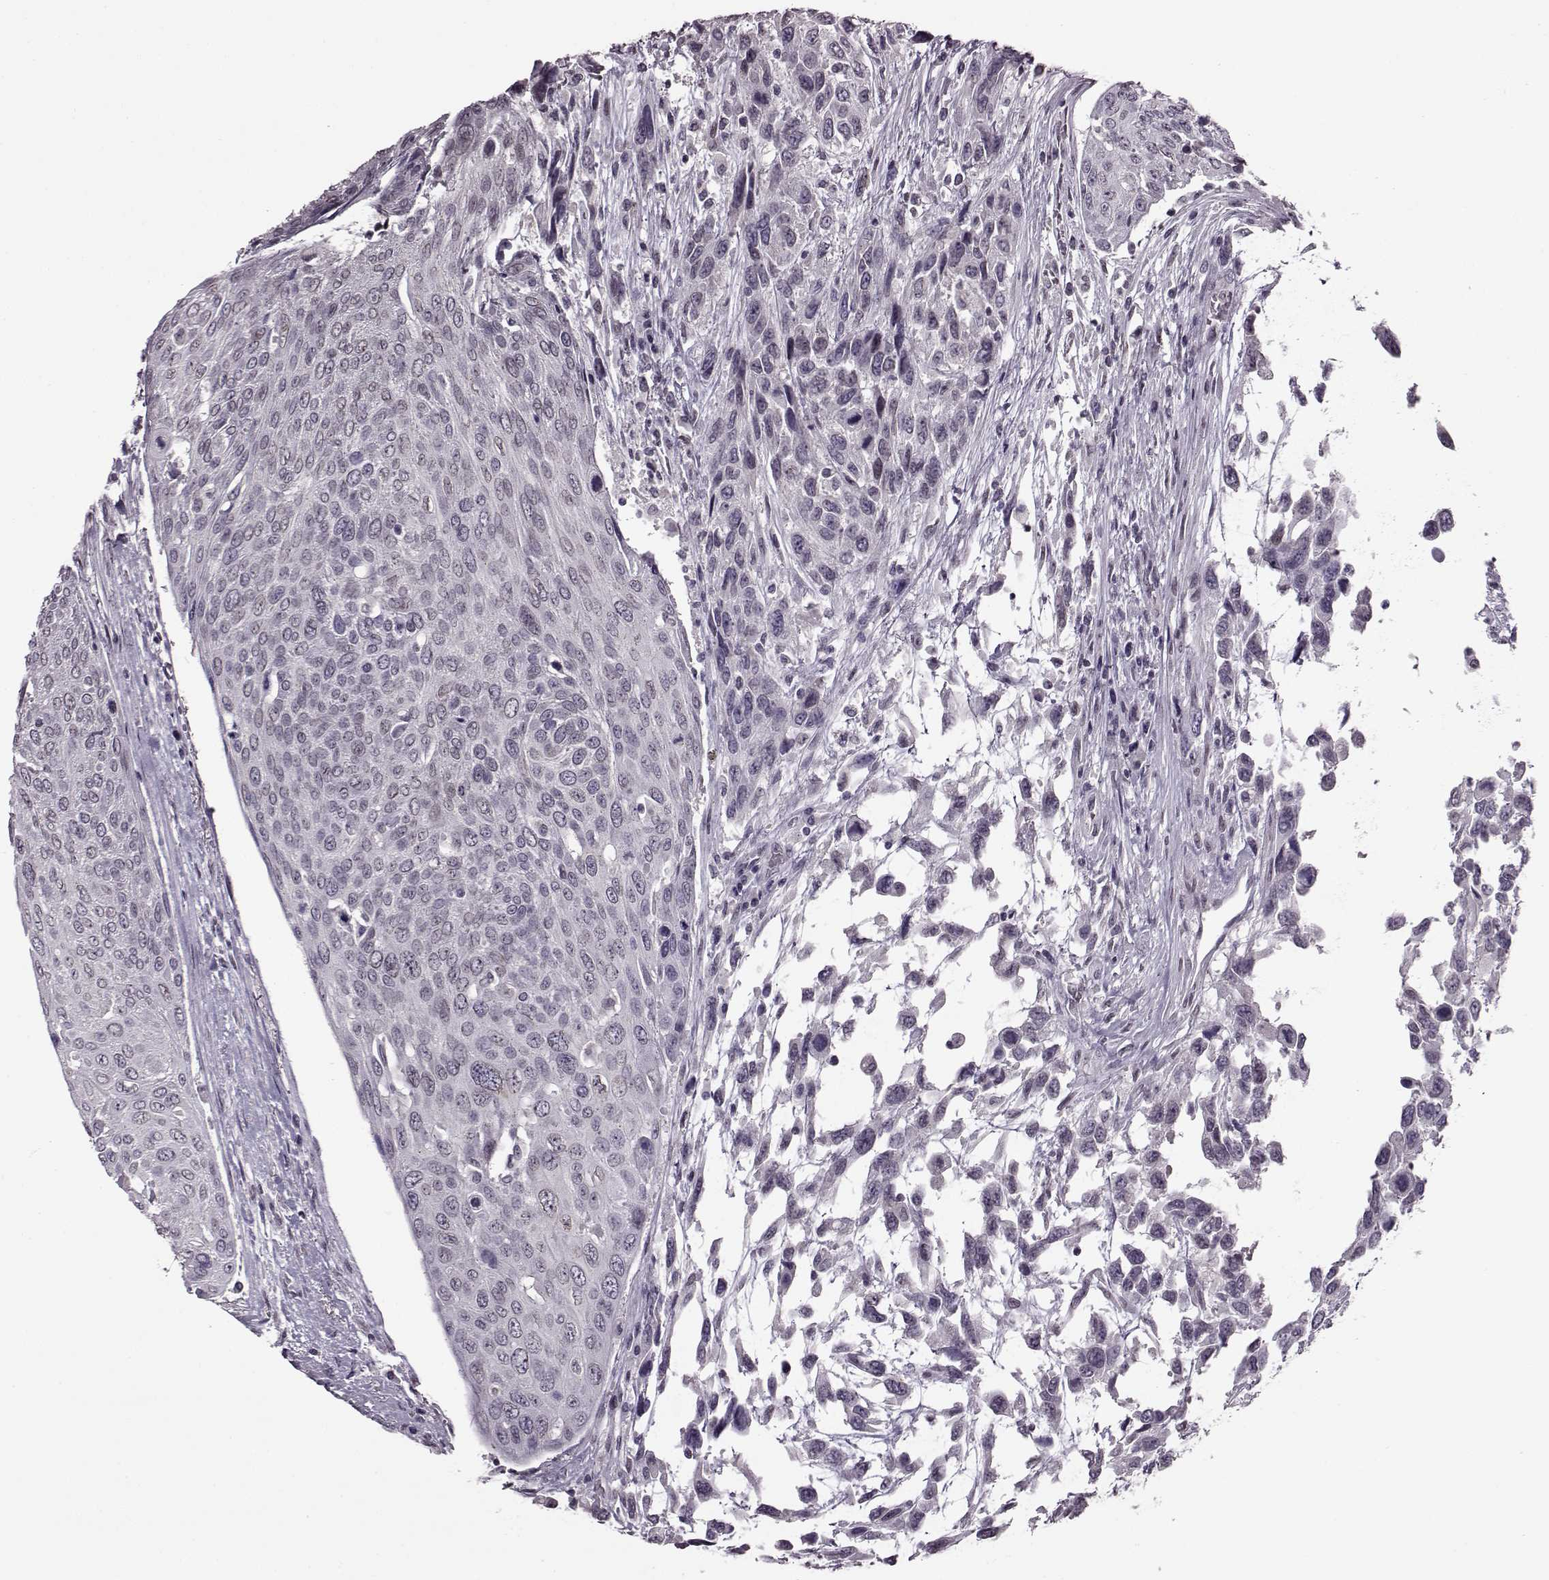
{"staining": {"intensity": "negative", "quantity": "none", "location": "none"}, "tissue": "urothelial cancer", "cell_type": "Tumor cells", "image_type": "cancer", "snomed": [{"axis": "morphology", "description": "Urothelial carcinoma, High grade"}, {"axis": "topography", "description": "Urinary bladder"}], "caption": "IHC of urothelial carcinoma (high-grade) demonstrates no staining in tumor cells. Brightfield microscopy of IHC stained with DAB (brown) and hematoxylin (blue), captured at high magnification.", "gene": "STX1B", "patient": {"sex": "female", "age": 70}}